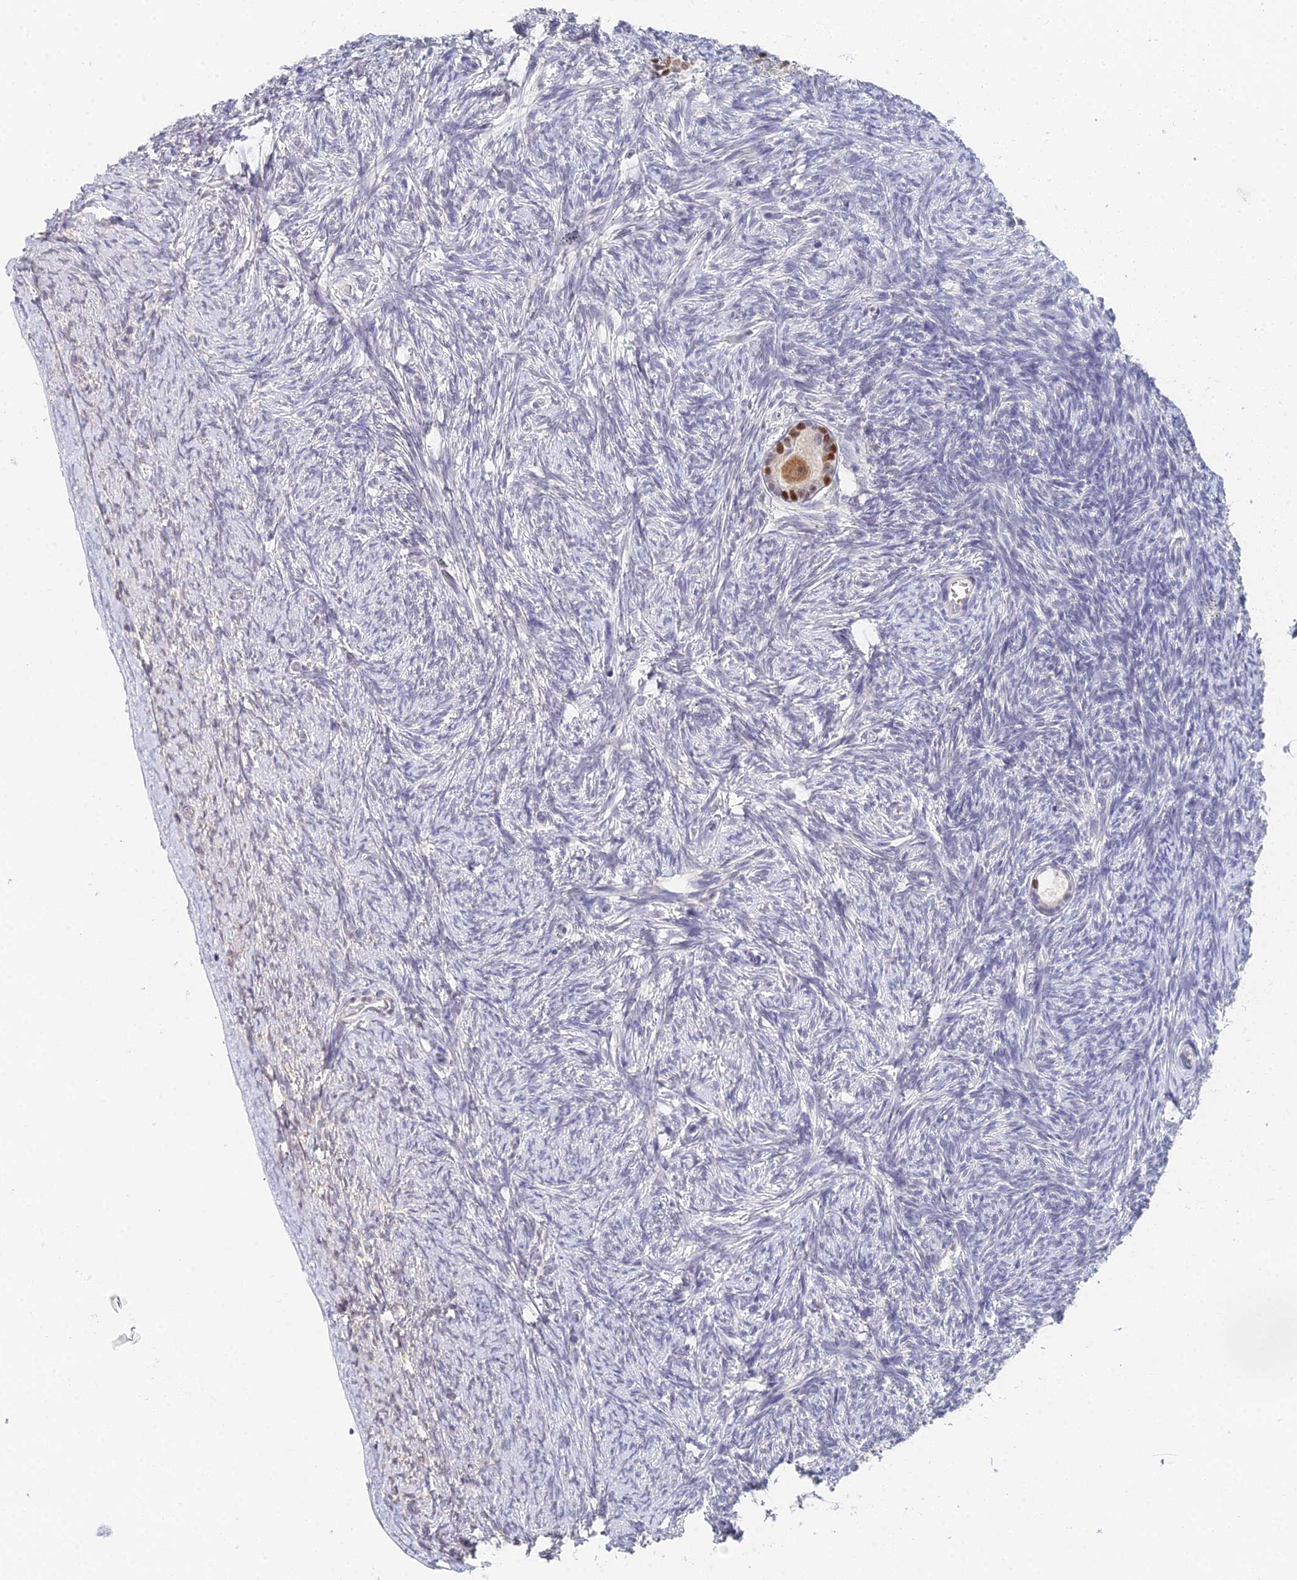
{"staining": {"intensity": "moderate", "quantity": ">75%", "location": "cytoplasmic/membranous,nuclear"}, "tissue": "ovary", "cell_type": "Follicle cells", "image_type": "normal", "snomed": [{"axis": "morphology", "description": "Normal tissue, NOS"}, {"axis": "topography", "description": "Ovary"}], "caption": "A brown stain highlights moderate cytoplasmic/membranous,nuclear staining of a protein in follicle cells of normal human ovary.", "gene": "MCM2", "patient": {"sex": "female", "age": 44}}